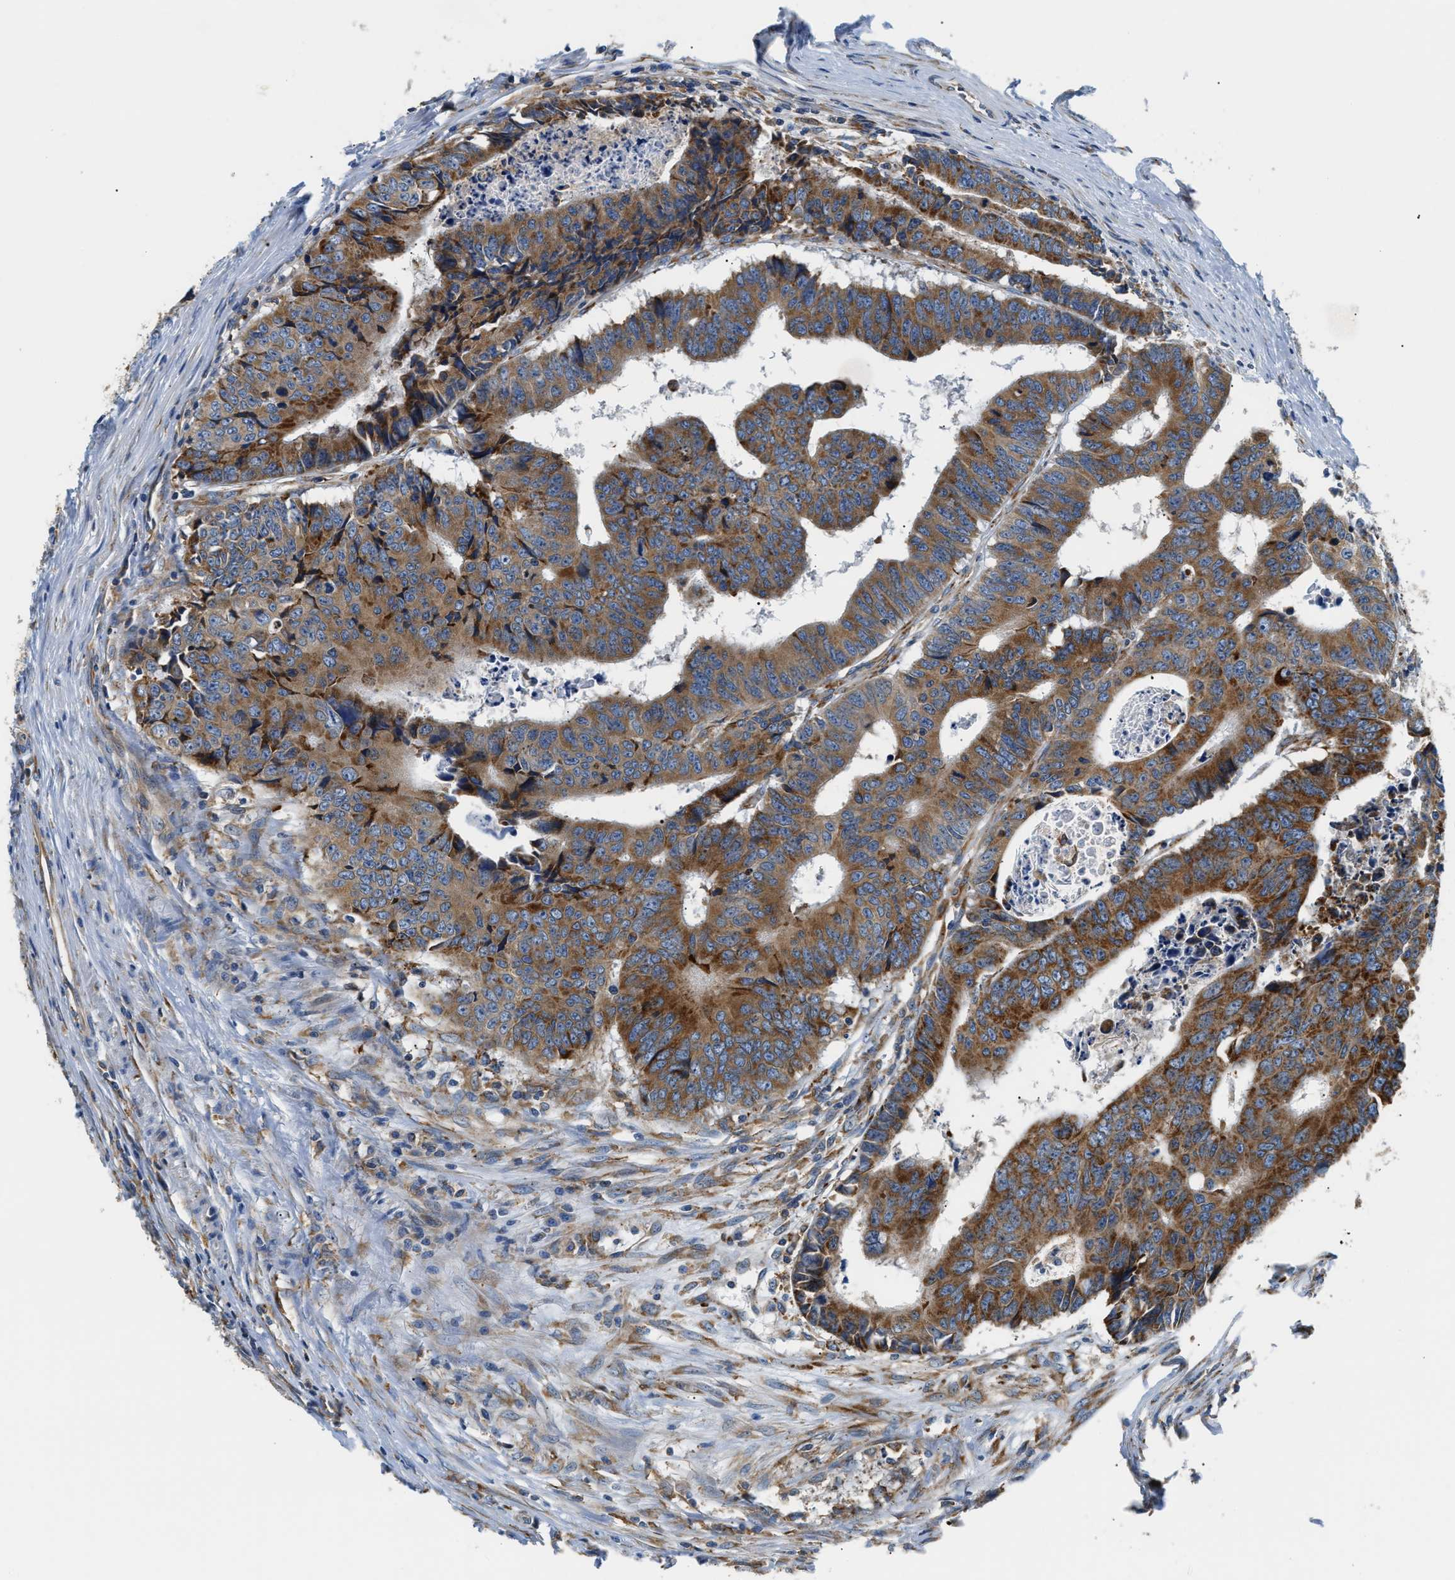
{"staining": {"intensity": "strong", "quantity": ">75%", "location": "cytoplasmic/membranous"}, "tissue": "colorectal cancer", "cell_type": "Tumor cells", "image_type": "cancer", "snomed": [{"axis": "morphology", "description": "Adenocarcinoma, NOS"}, {"axis": "topography", "description": "Rectum"}], "caption": "Protein analysis of colorectal adenocarcinoma tissue reveals strong cytoplasmic/membranous positivity in approximately >75% of tumor cells.", "gene": "HDHD3", "patient": {"sex": "male", "age": 84}}